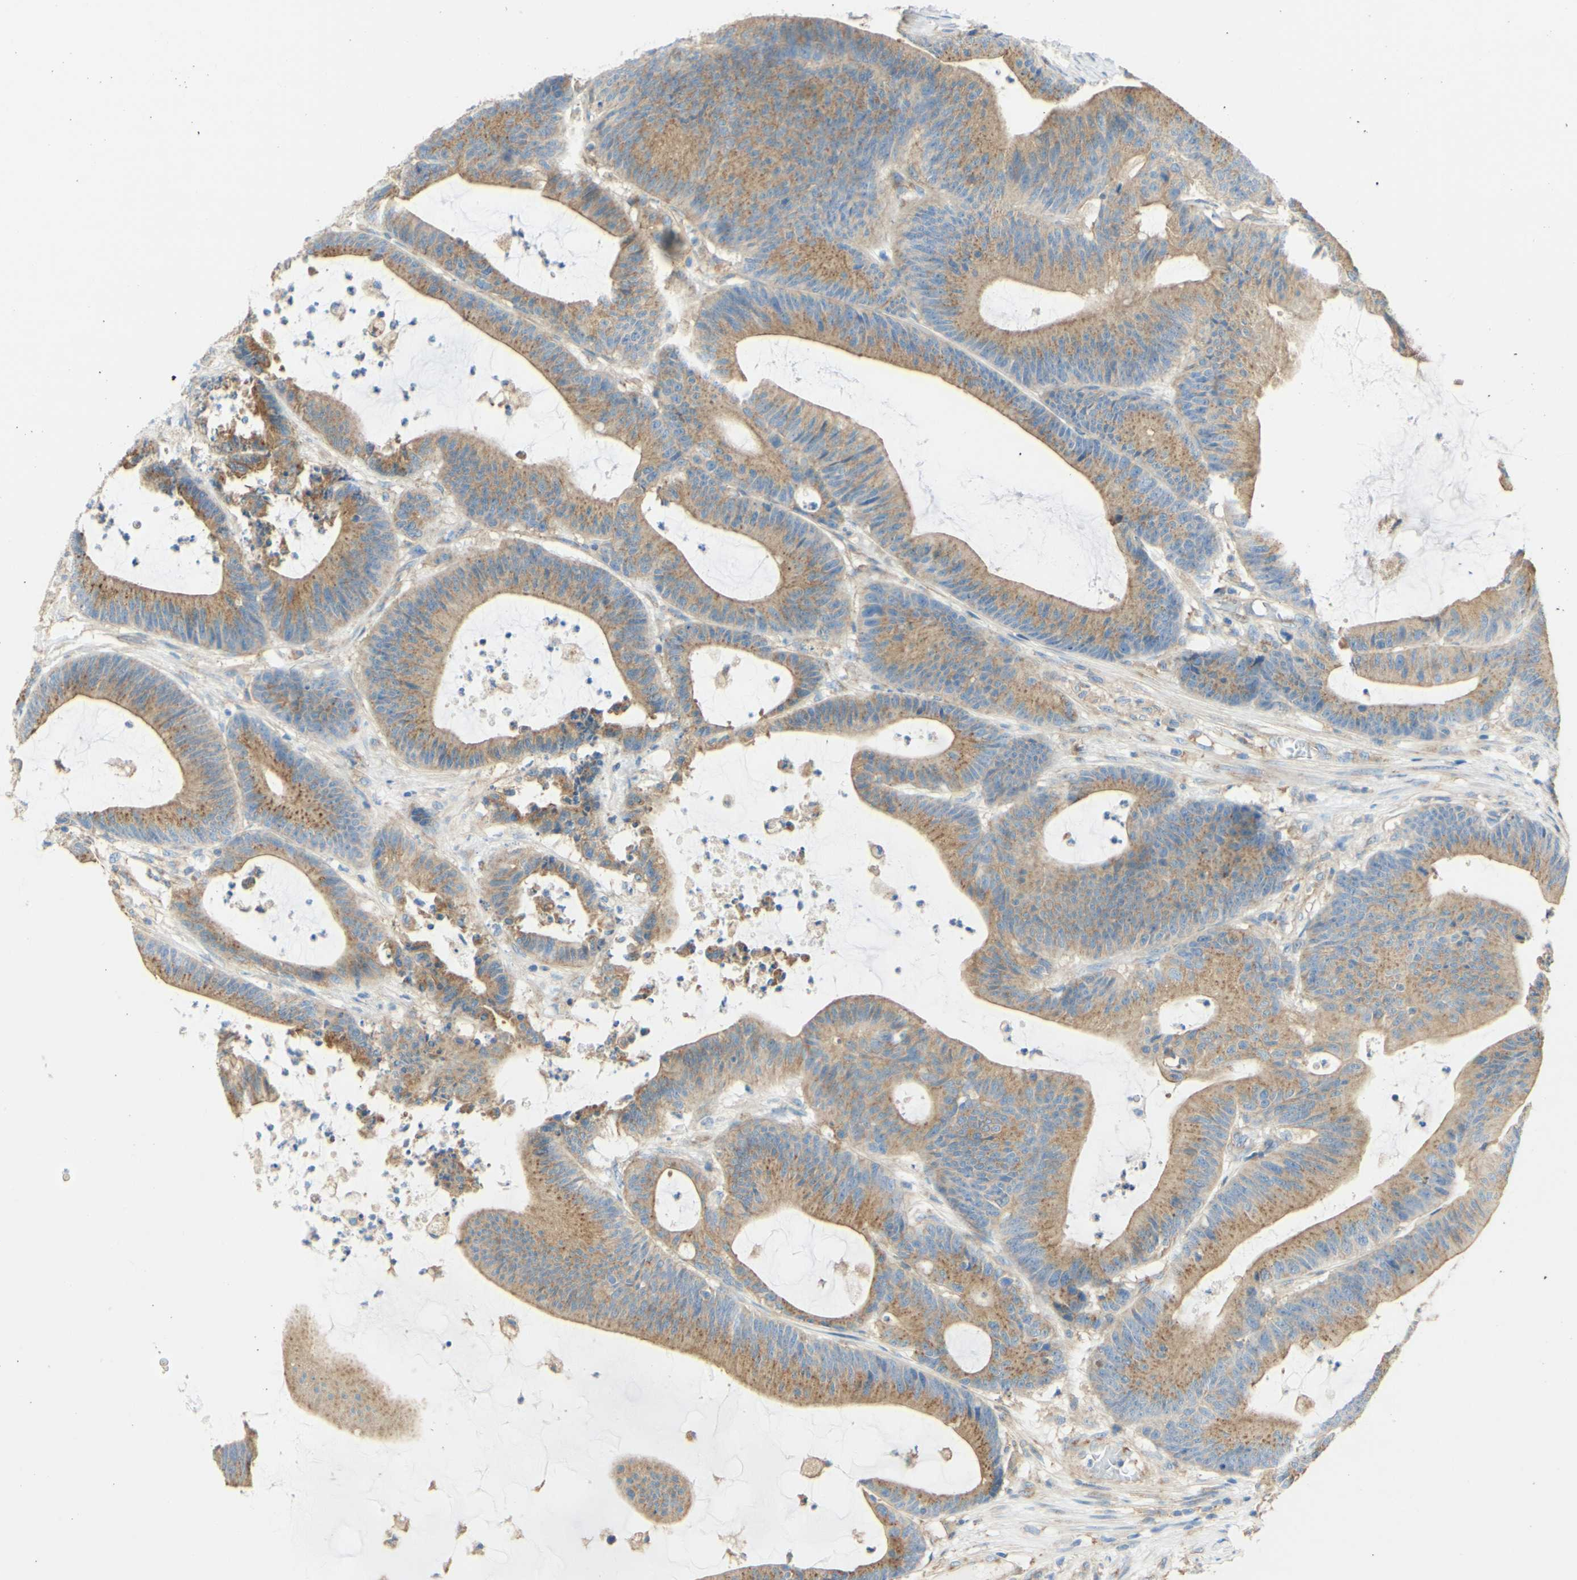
{"staining": {"intensity": "weak", "quantity": ">75%", "location": "cytoplasmic/membranous"}, "tissue": "colorectal cancer", "cell_type": "Tumor cells", "image_type": "cancer", "snomed": [{"axis": "morphology", "description": "Adenocarcinoma, NOS"}, {"axis": "topography", "description": "Colon"}], "caption": "Protein staining reveals weak cytoplasmic/membranous expression in approximately >75% of tumor cells in colorectal cancer (adenocarcinoma). The staining was performed using DAB (3,3'-diaminobenzidine) to visualize the protein expression in brown, while the nuclei were stained in blue with hematoxylin (Magnification: 20x).", "gene": "CLTC", "patient": {"sex": "female", "age": 84}}